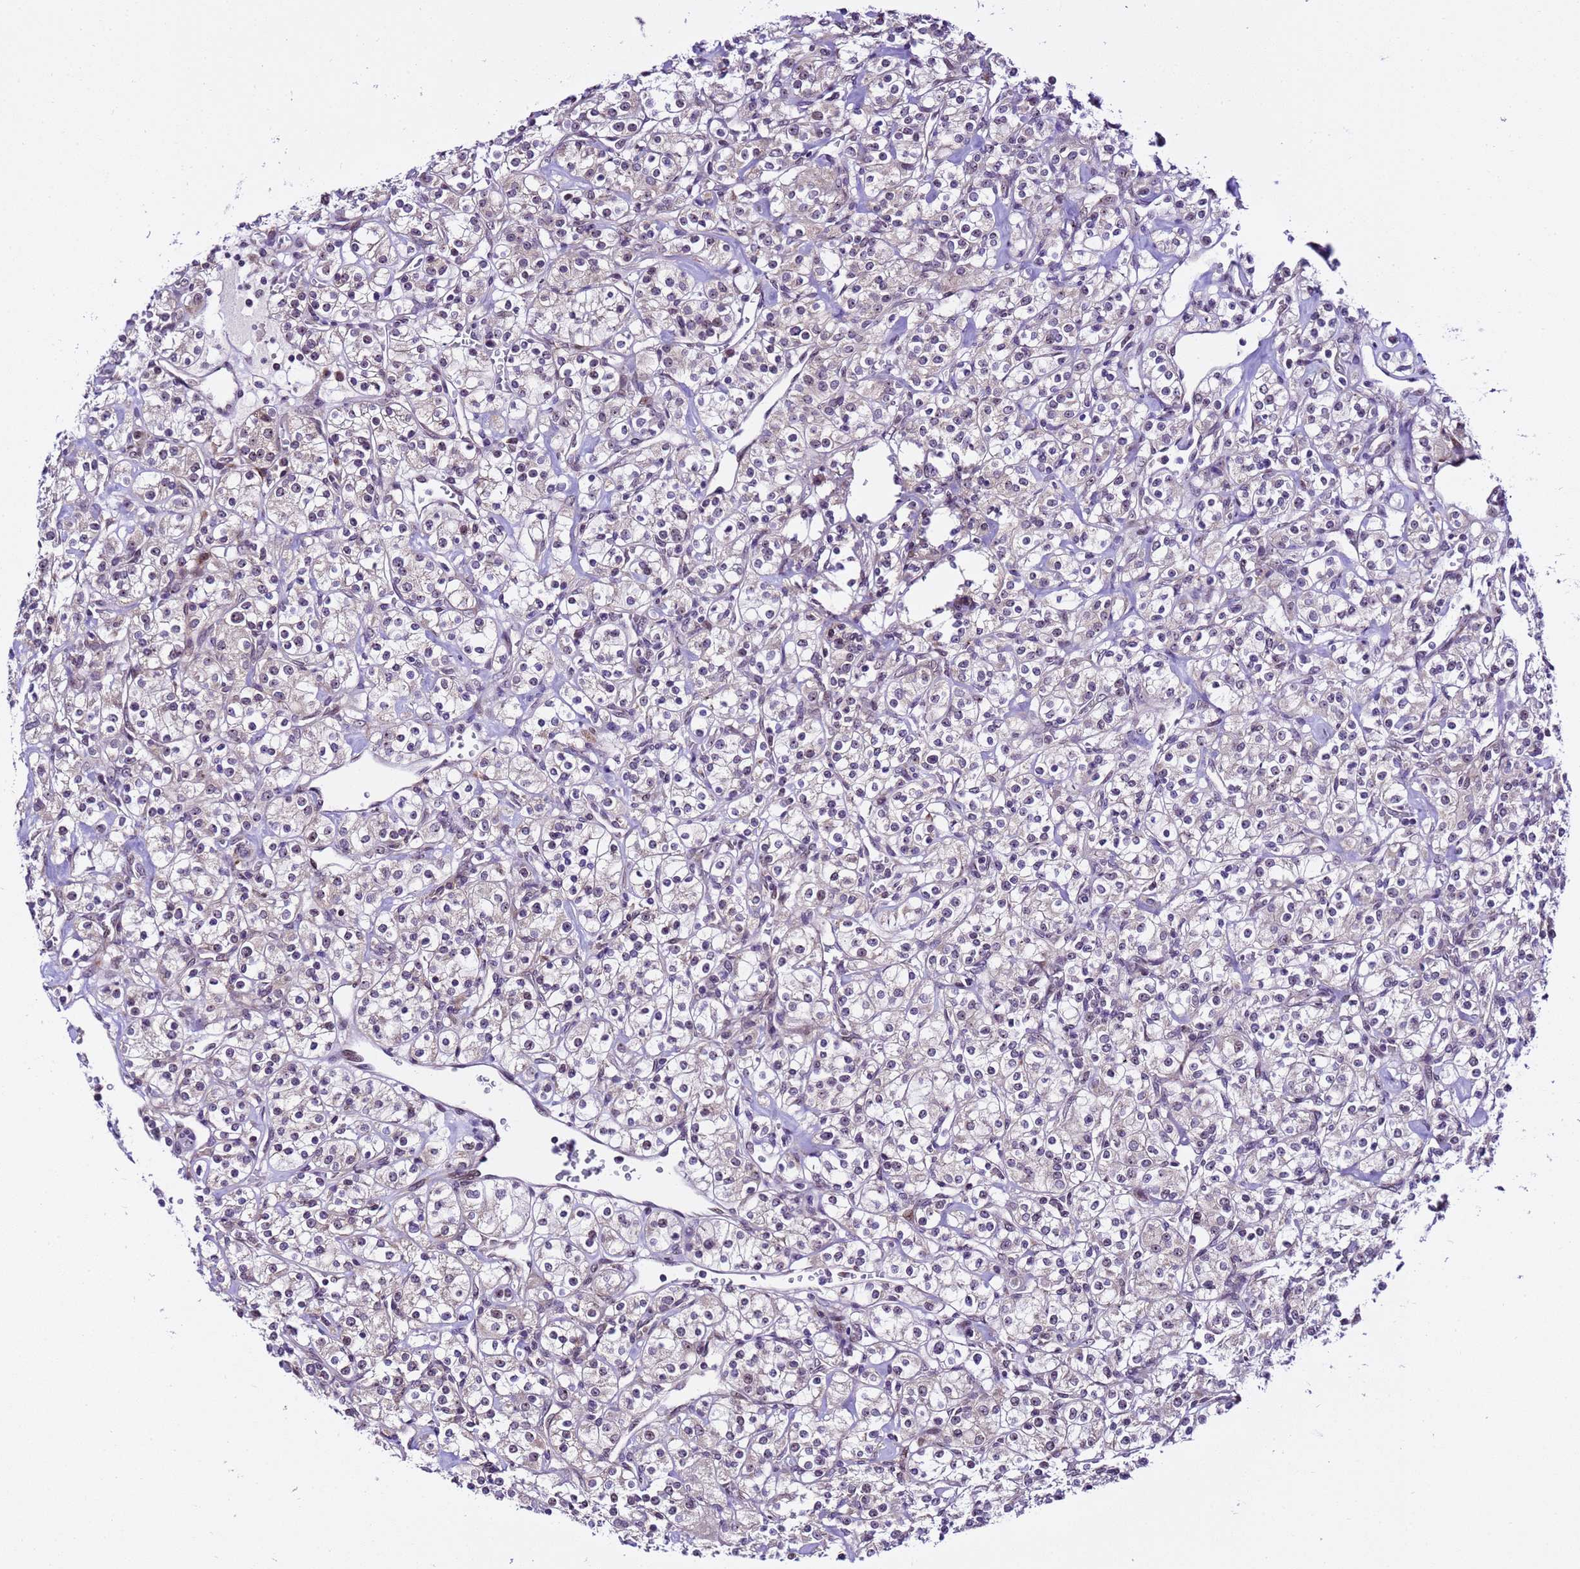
{"staining": {"intensity": "weak", "quantity": "<25%", "location": "cytoplasmic/membranous"}, "tissue": "renal cancer", "cell_type": "Tumor cells", "image_type": "cancer", "snomed": [{"axis": "morphology", "description": "Adenocarcinoma, NOS"}, {"axis": "topography", "description": "Kidney"}], "caption": "Tumor cells are negative for protein expression in human renal cancer.", "gene": "SLX4IP", "patient": {"sex": "male", "age": 77}}